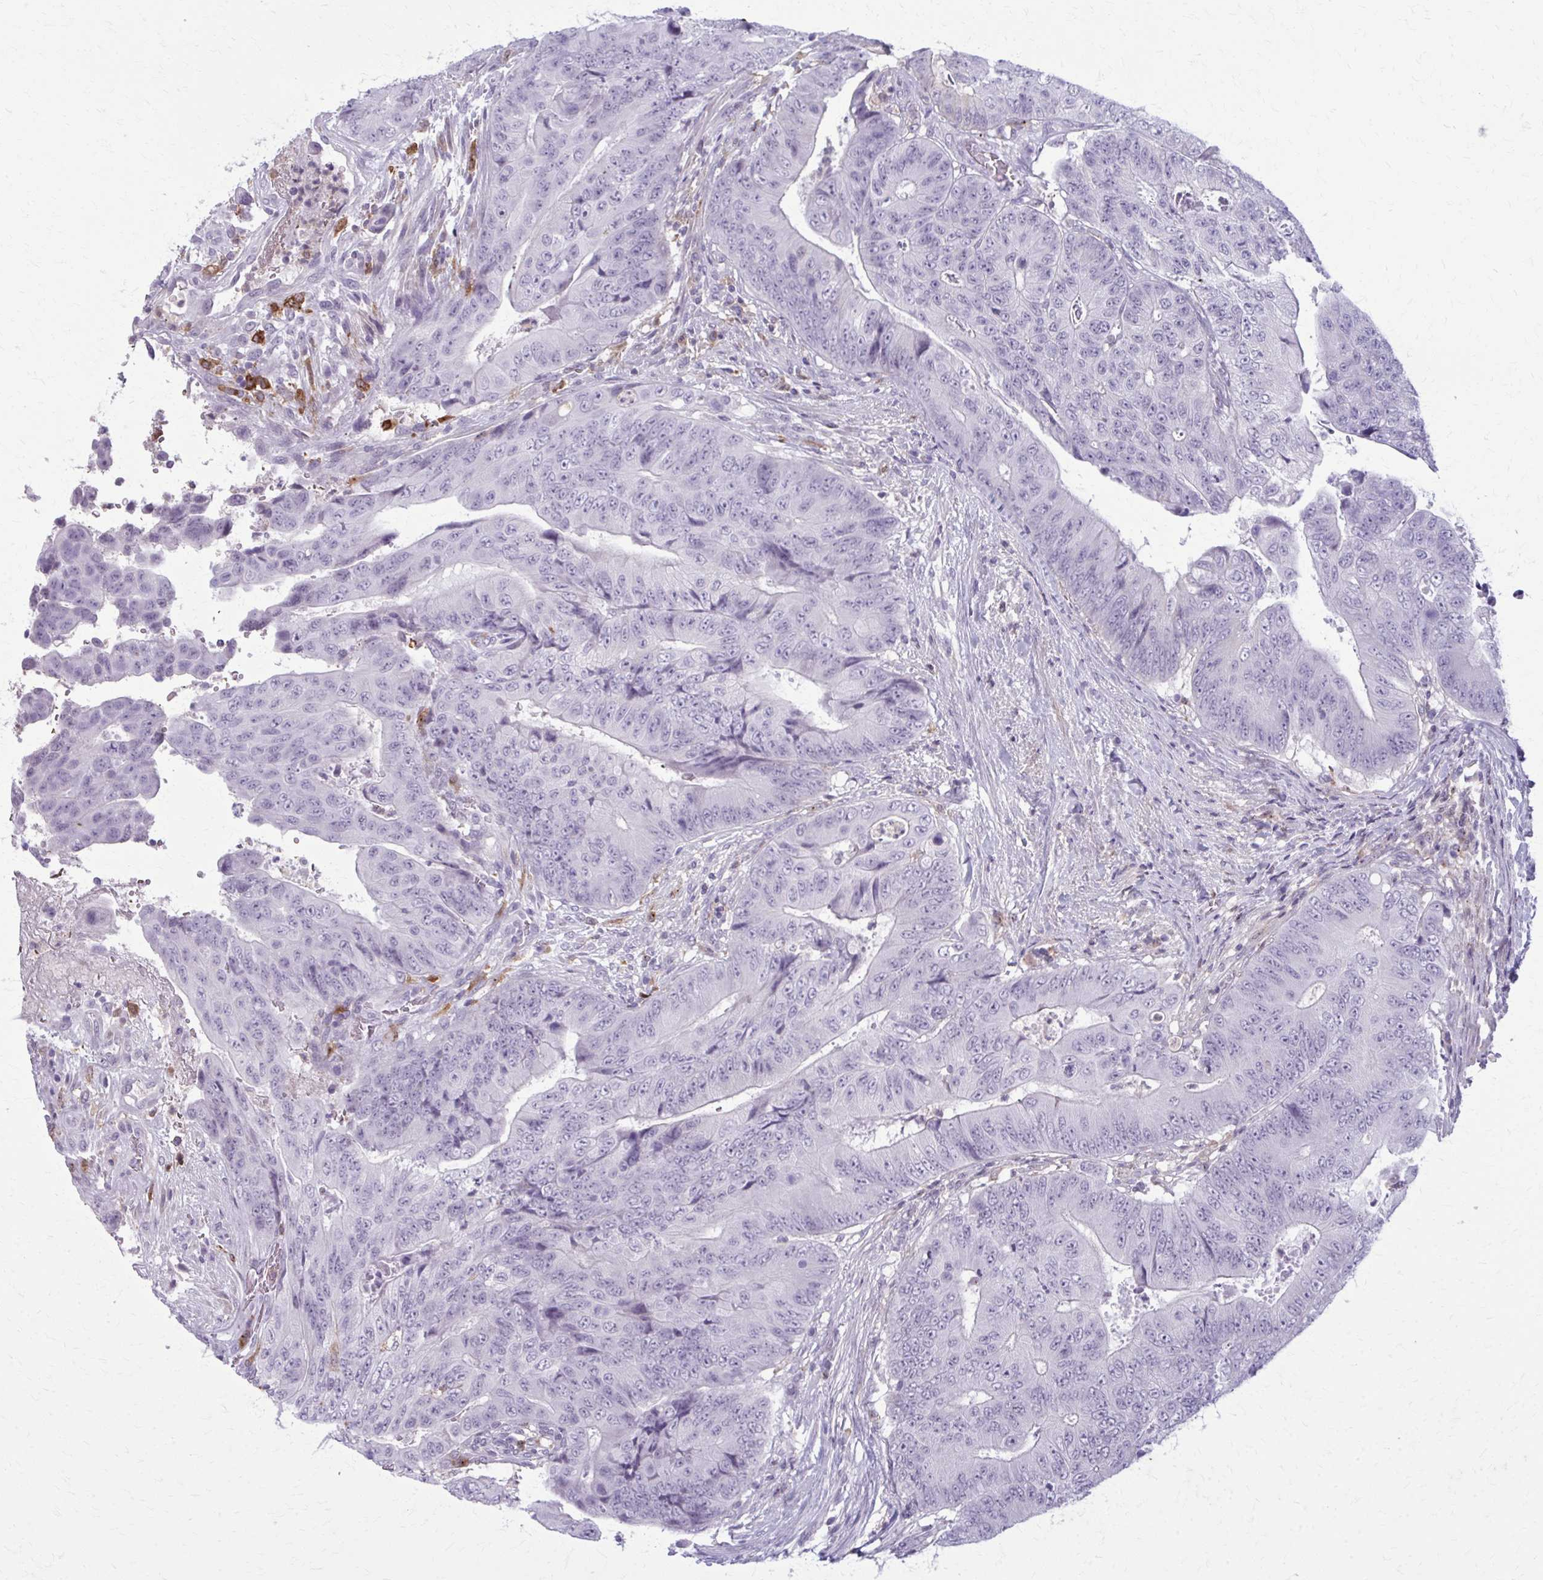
{"staining": {"intensity": "negative", "quantity": "none", "location": "none"}, "tissue": "colorectal cancer", "cell_type": "Tumor cells", "image_type": "cancer", "snomed": [{"axis": "morphology", "description": "Adenocarcinoma, NOS"}, {"axis": "topography", "description": "Colon"}], "caption": "Colorectal cancer (adenocarcinoma) stained for a protein using immunohistochemistry (IHC) exhibits no staining tumor cells.", "gene": "CARD9", "patient": {"sex": "female", "age": 48}}